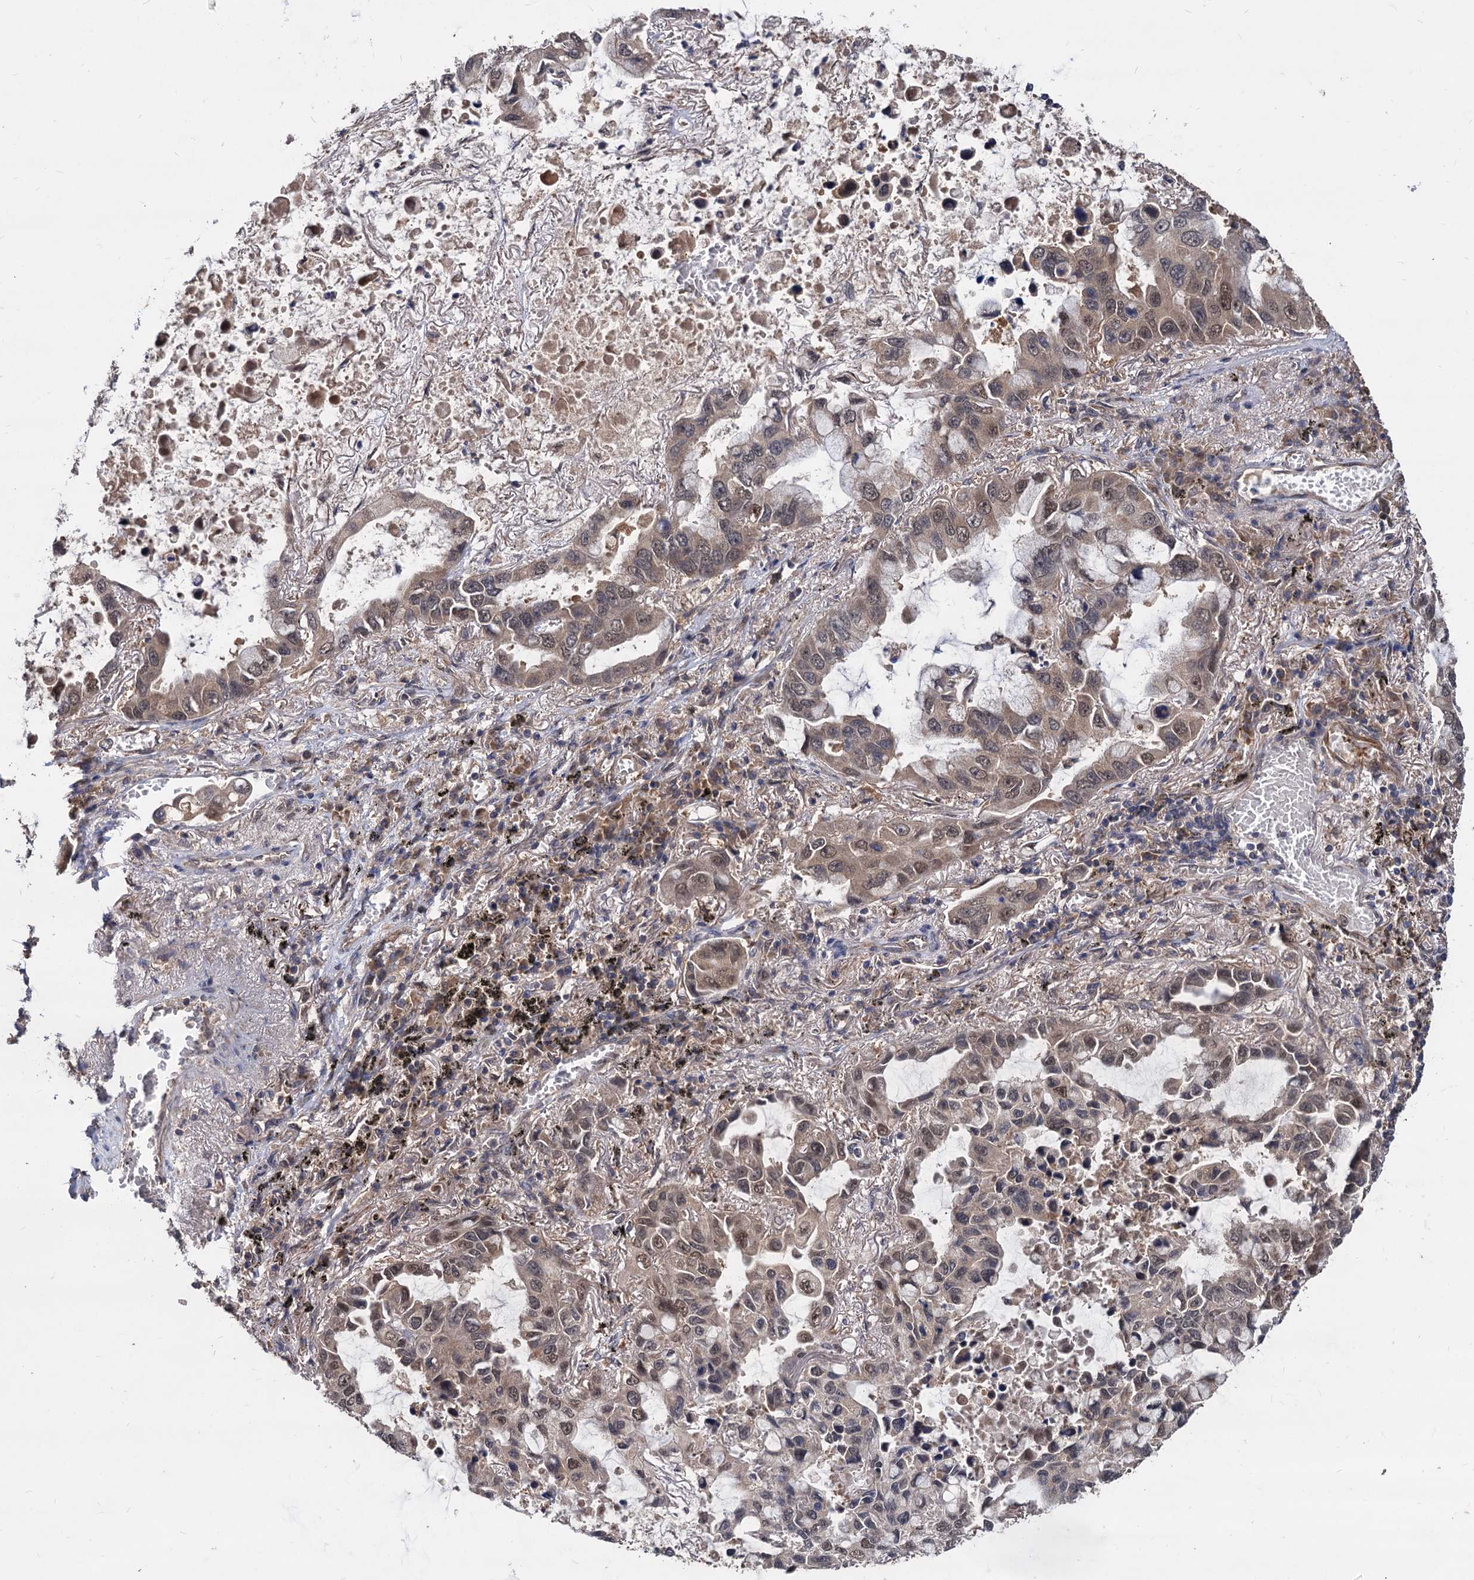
{"staining": {"intensity": "moderate", "quantity": ">75%", "location": "cytoplasmic/membranous,nuclear"}, "tissue": "lung cancer", "cell_type": "Tumor cells", "image_type": "cancer", "snomed": [{"axis": "morphology", "description": "Adenocarcinoma, NOS"}, {"axis": "topography", "description": "Lung"}], "caption": "Protein expression analysis of lung cancer (adenocarcinoma) displays moderate cytoplasmic/membranous and nuclear positivity in approximately >75% of tumor cells.", "gene": "PSMD4", "patient": {"sex": "male", "age": 64}}